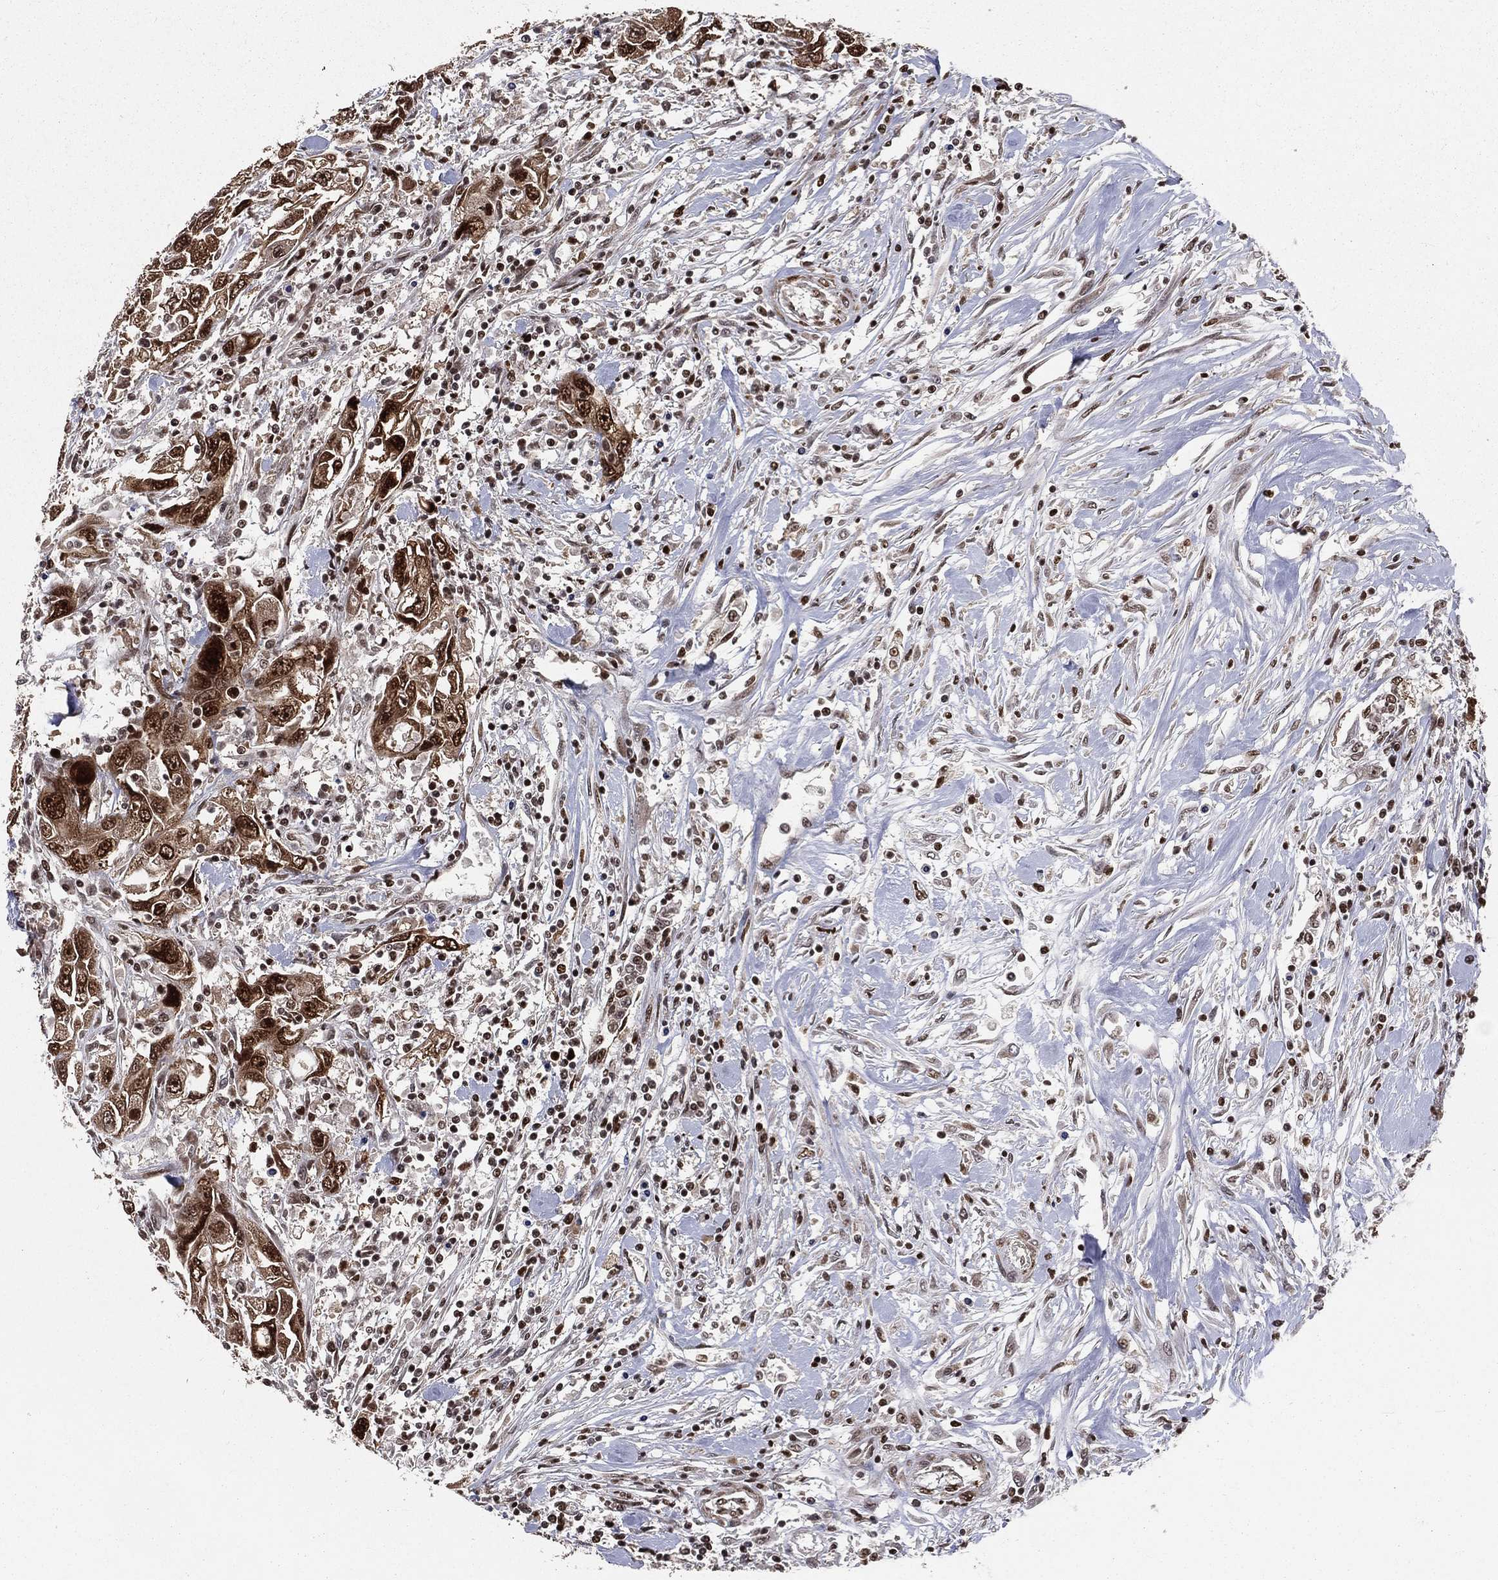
{"staining": {"intensity": "strong", "quantity": ">75%", "location": "nuclear"}, "tissue": "urothelial cancer", "cell_type": "Tumor cells", "image_type": "cancer", "snomed": [{"axis": "morphology", "description": "Urothelial carcinoma, High grade"}, {"axis": "topography", "description": "Urinary bladder"}], "caption": "Brown immunohistochemical staining in urothelial carcinoma (high-grade) shows strong nuclear positivity in approximately >75% of tumor cells. The staining is performed using DAB brown chromogen to label protein expression. The nuclei are counter-stained blue using hematoxylin.", "gene": "POLB", "patient": {"sex": "male", "age": 76}}